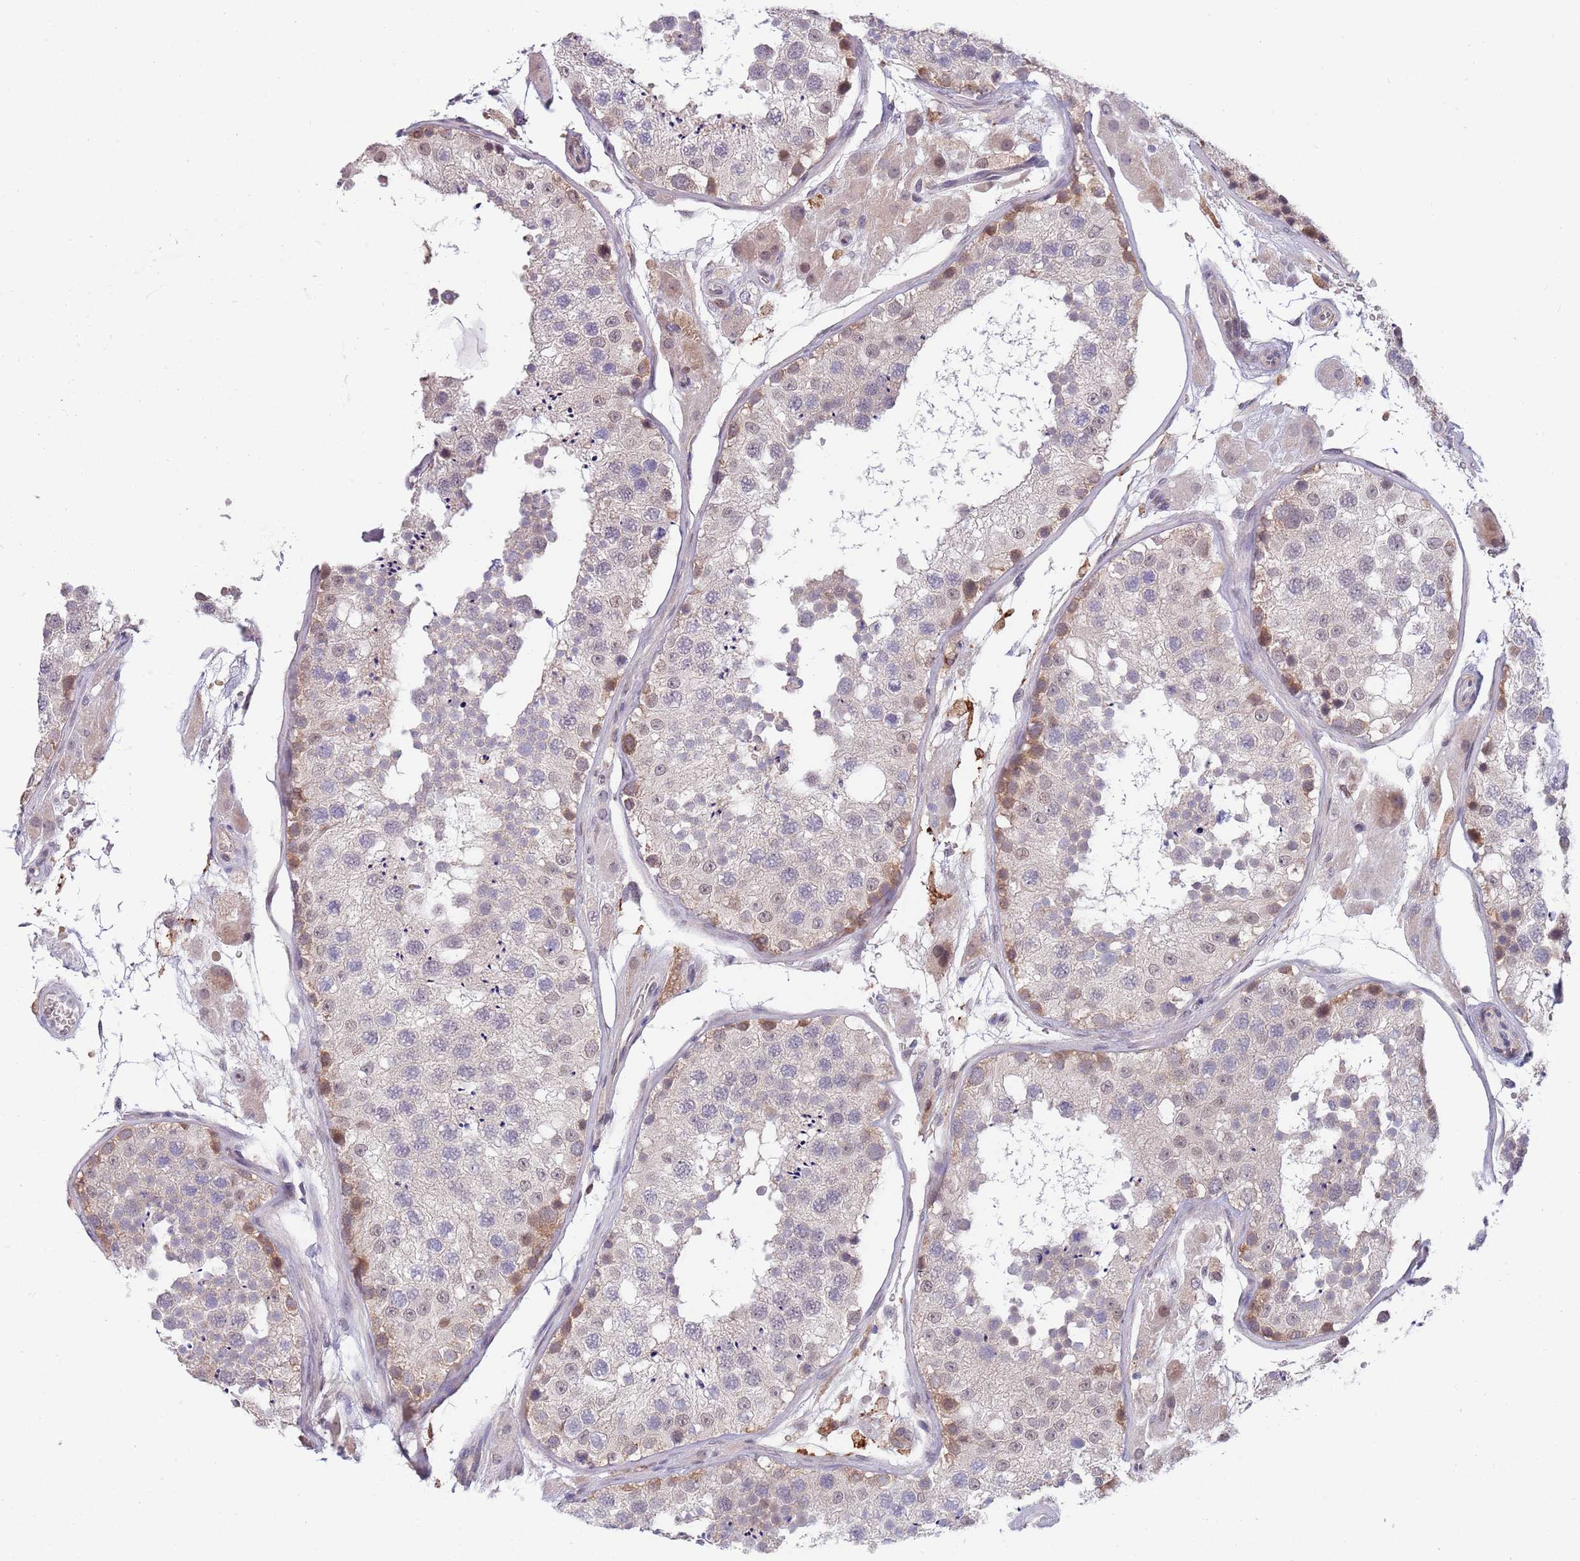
{"staining": {"intensity": "moderate", "quantity": "<25%", "location": "nuclear"}, "tissue": "testis", "cell_type": "Cells in seminiferous ducts", "image_type": "normal", "snomed": [{"axis": "morphology", "description": "Normal tissue, NOS"}, {"axis": "topography", "description": "Testis"}], "caption": "An image of human testis stained for a protein reveals moderate nuclear brown staining in cells in seminiferous ducts.", "gene": "NLRP6", "patient": {"sex": "male", "age": 26}}